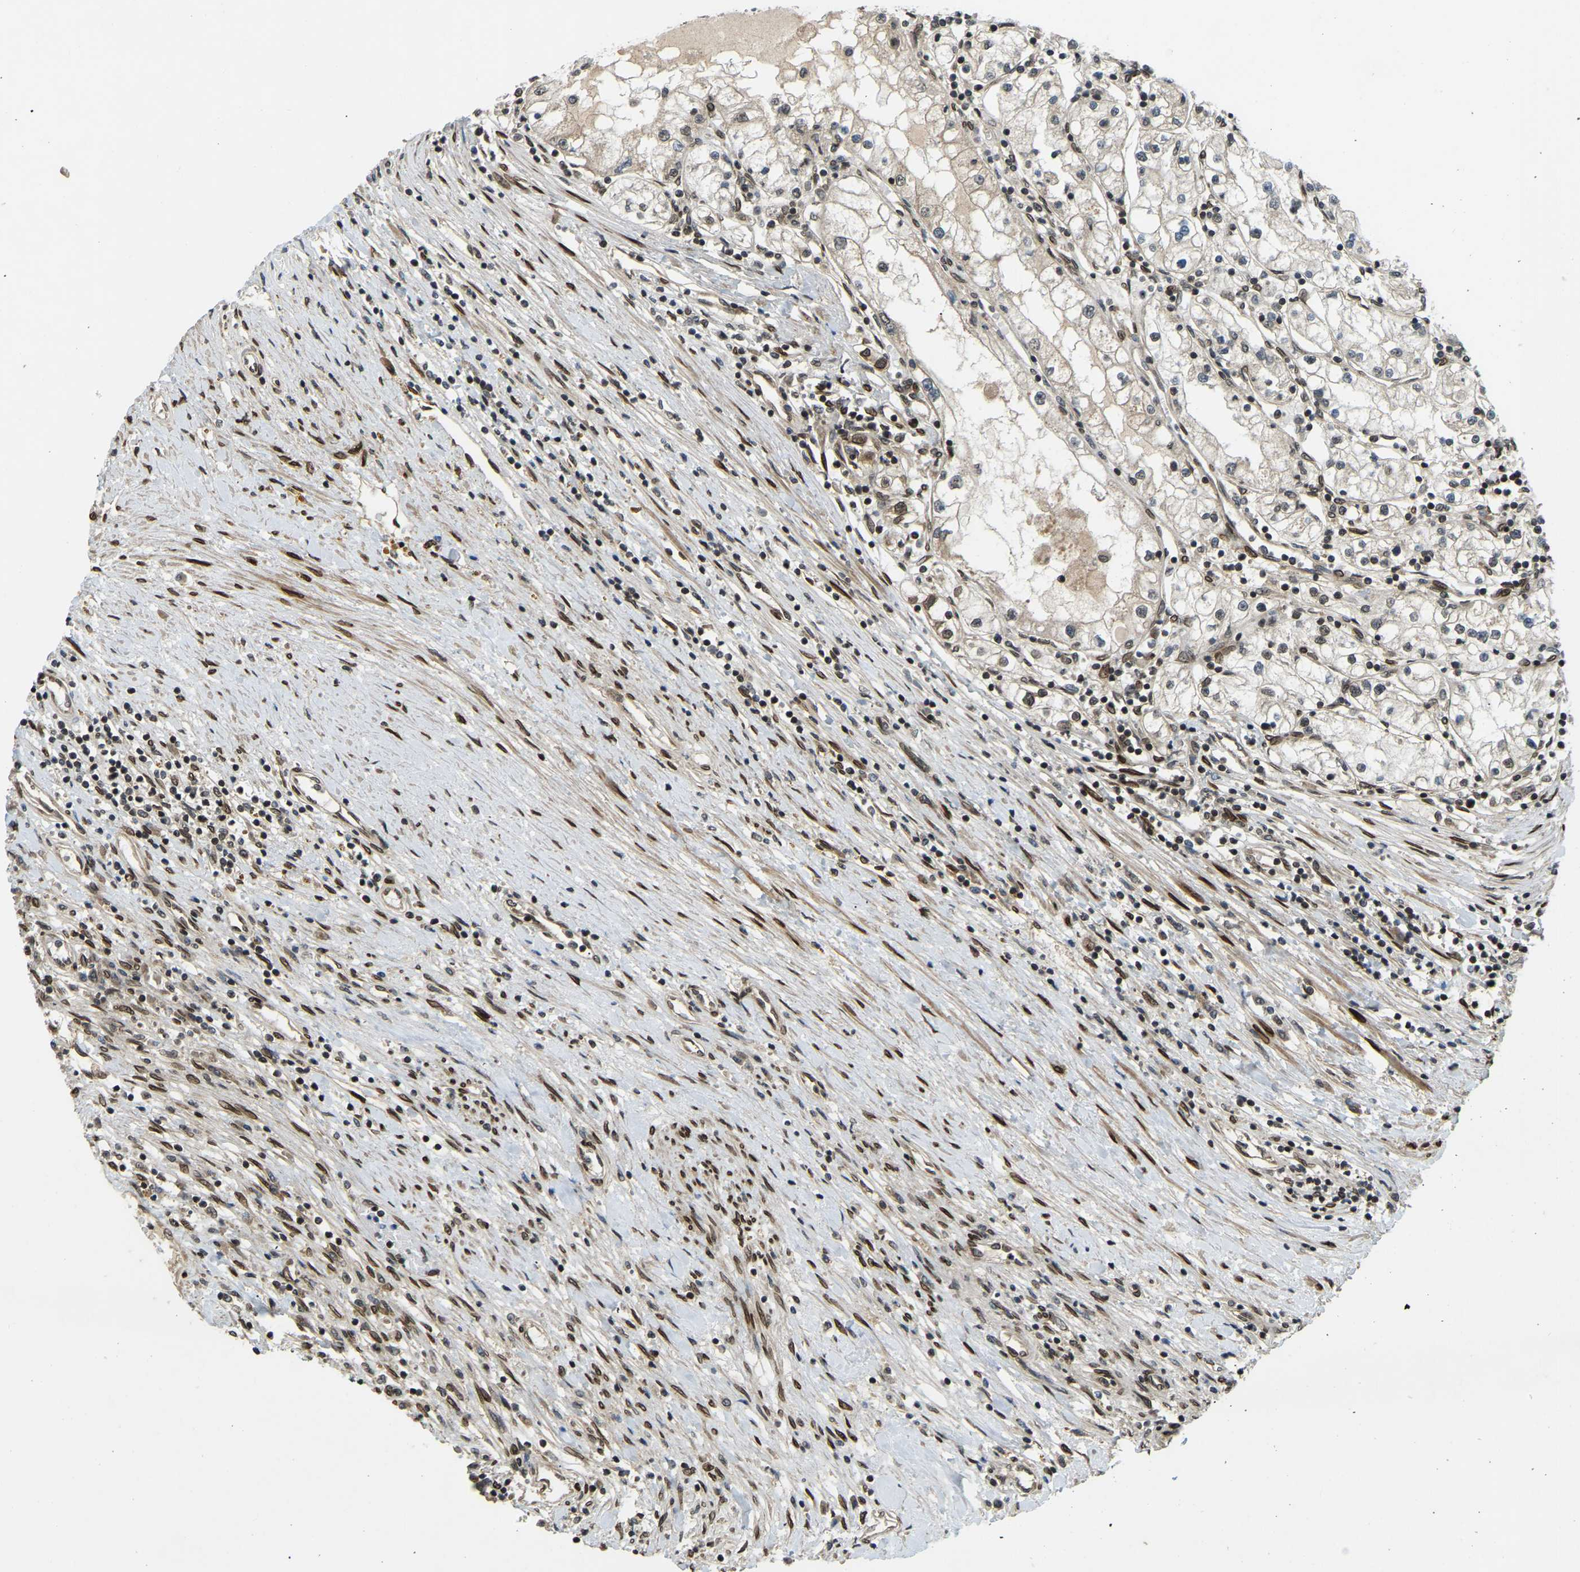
{"staining": {"intensity": "weak", "quantity": "<25%", "location": "nuclear"}, "tissue": "renal cancer", "cell_type": "Tumor cells", "image_type": "cancer", "snomed": [{"axis": "morphology", "description": "Adenocarcinoma, NOS"}, {"axis": "topography", "description": "Kidney"}], "caption": "There is no significant positivity in tumor cells of renal cancer. The staining was performed using DAB to visualize the protein expression in brown, while the nuclei were stained in blue with hematoxylin (Magnification: 20x).", "gene": "SYNE1", "patient": {"sex": "male", "age": 68}}